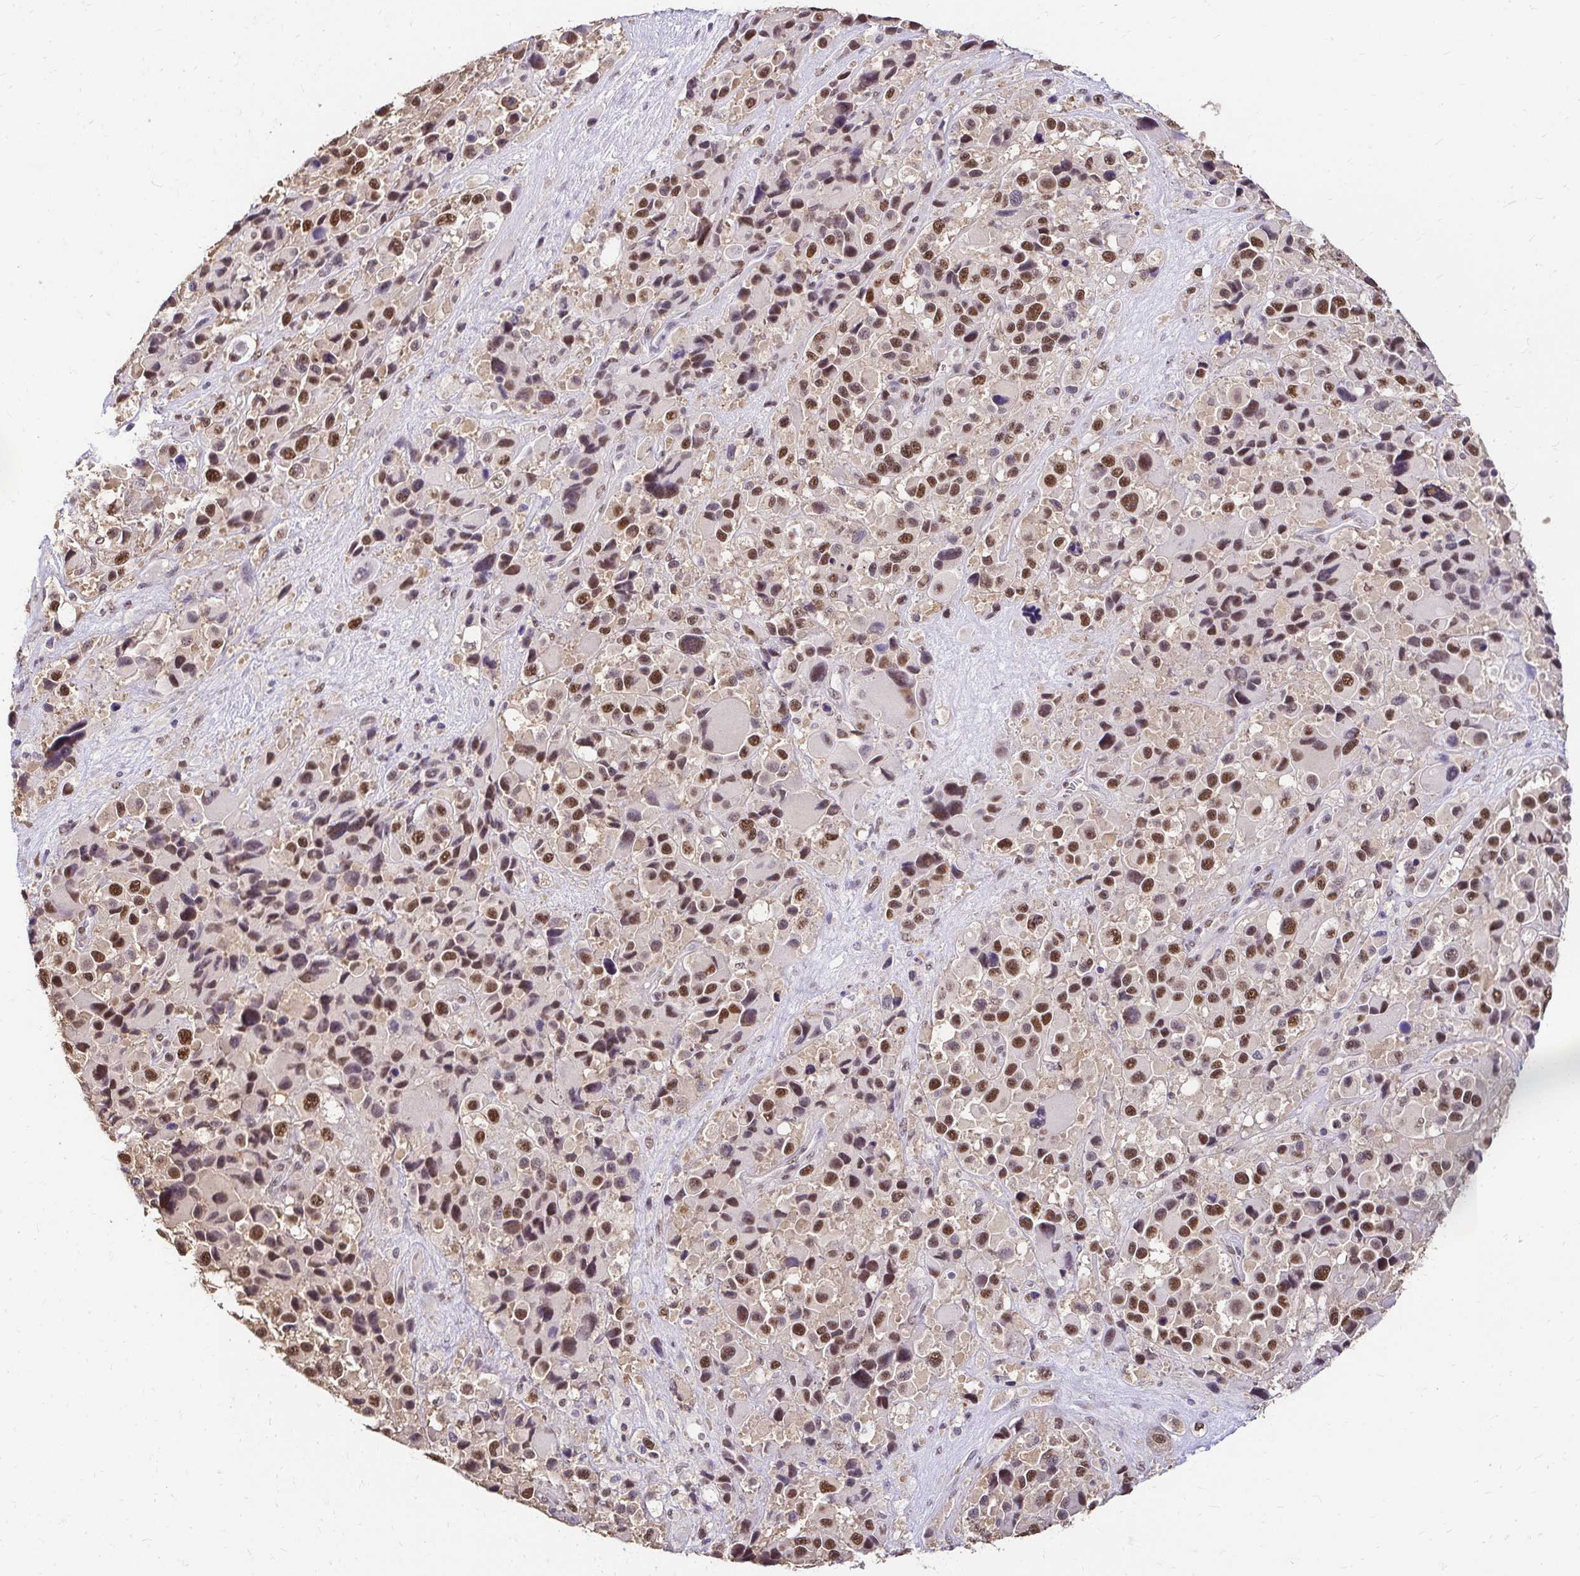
{"staining": {"intensity": "strong", "quantity": ">75%", "location": "nuclear"}, "tissue": "melanoma", "cell_type": "Tumor cells", "image_type": "cancer", "snomed": [{"axis": "morphology", "description": "Malignant melanoma, Metastatic site"}, {"axis": "topography", "description": "Lymph node"}], "caption": "A histopathology image showing strong nuclear staining in approximately >75% of tumor cells in melanoma, as visualized by brown immunohistochemical staining.", "gene": "RIMS4", "patient": {"sex": "female", "age": 65}}